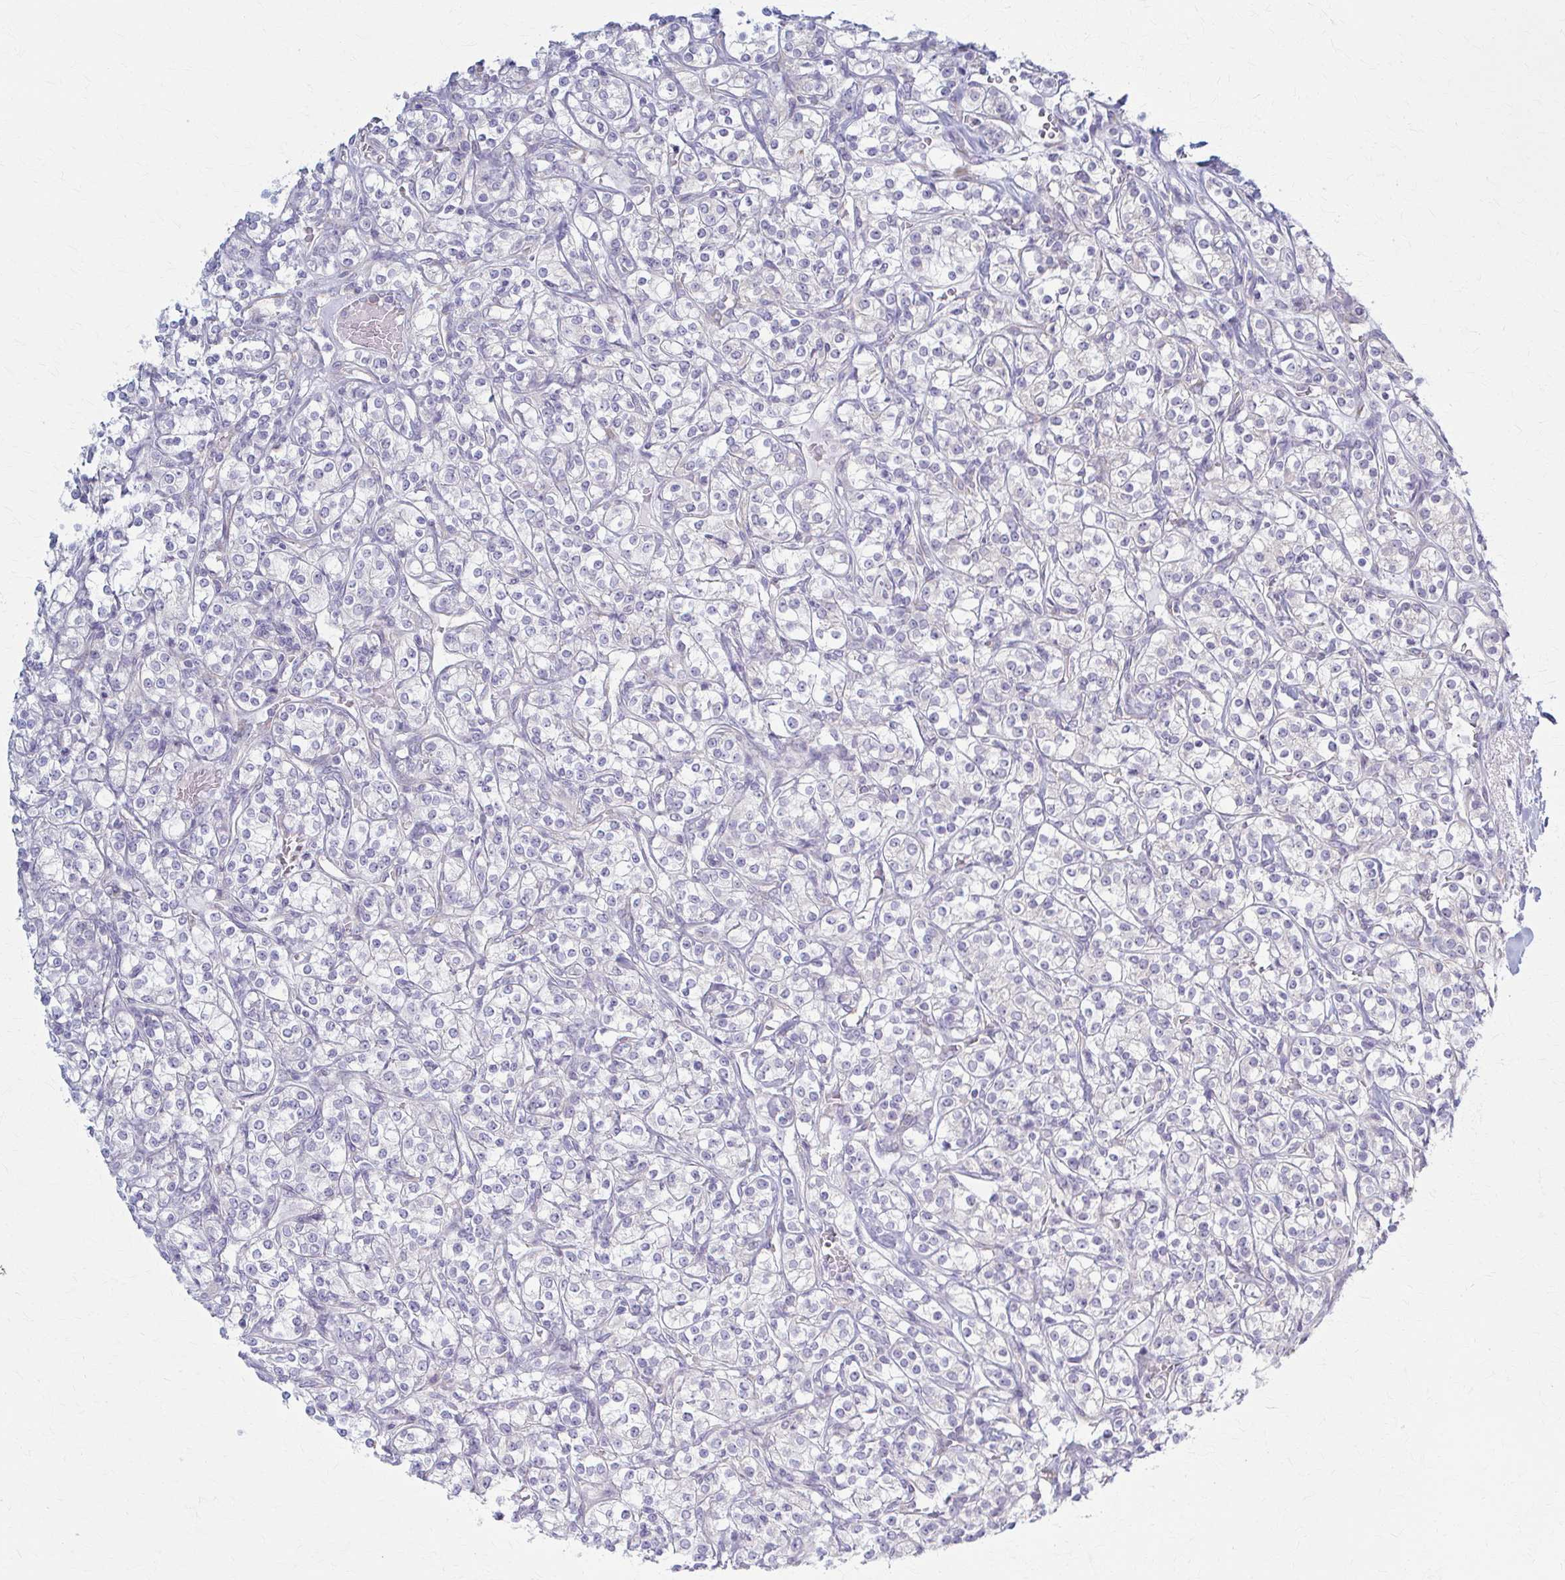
{"staining": {"intensity": "negative", "quantity": "none", "location": "none"}, "tissue": "renal cancer", "cell_type": "Tumor cells", "image_type": "cancer", "snomed": [{"axis": "morphology", "description": "Adenocarcinoma, NOS"}, {"axis": "topography", "description": "Kidney"}], "caption": "A micrograph of human renal cancer is negative for staining in tumor cells. (Brightfield microscopy of DAB immunohistochemistry at high magnification).", "gene": "PRKRA", "patient": {"sex": "male", "age": 77}}